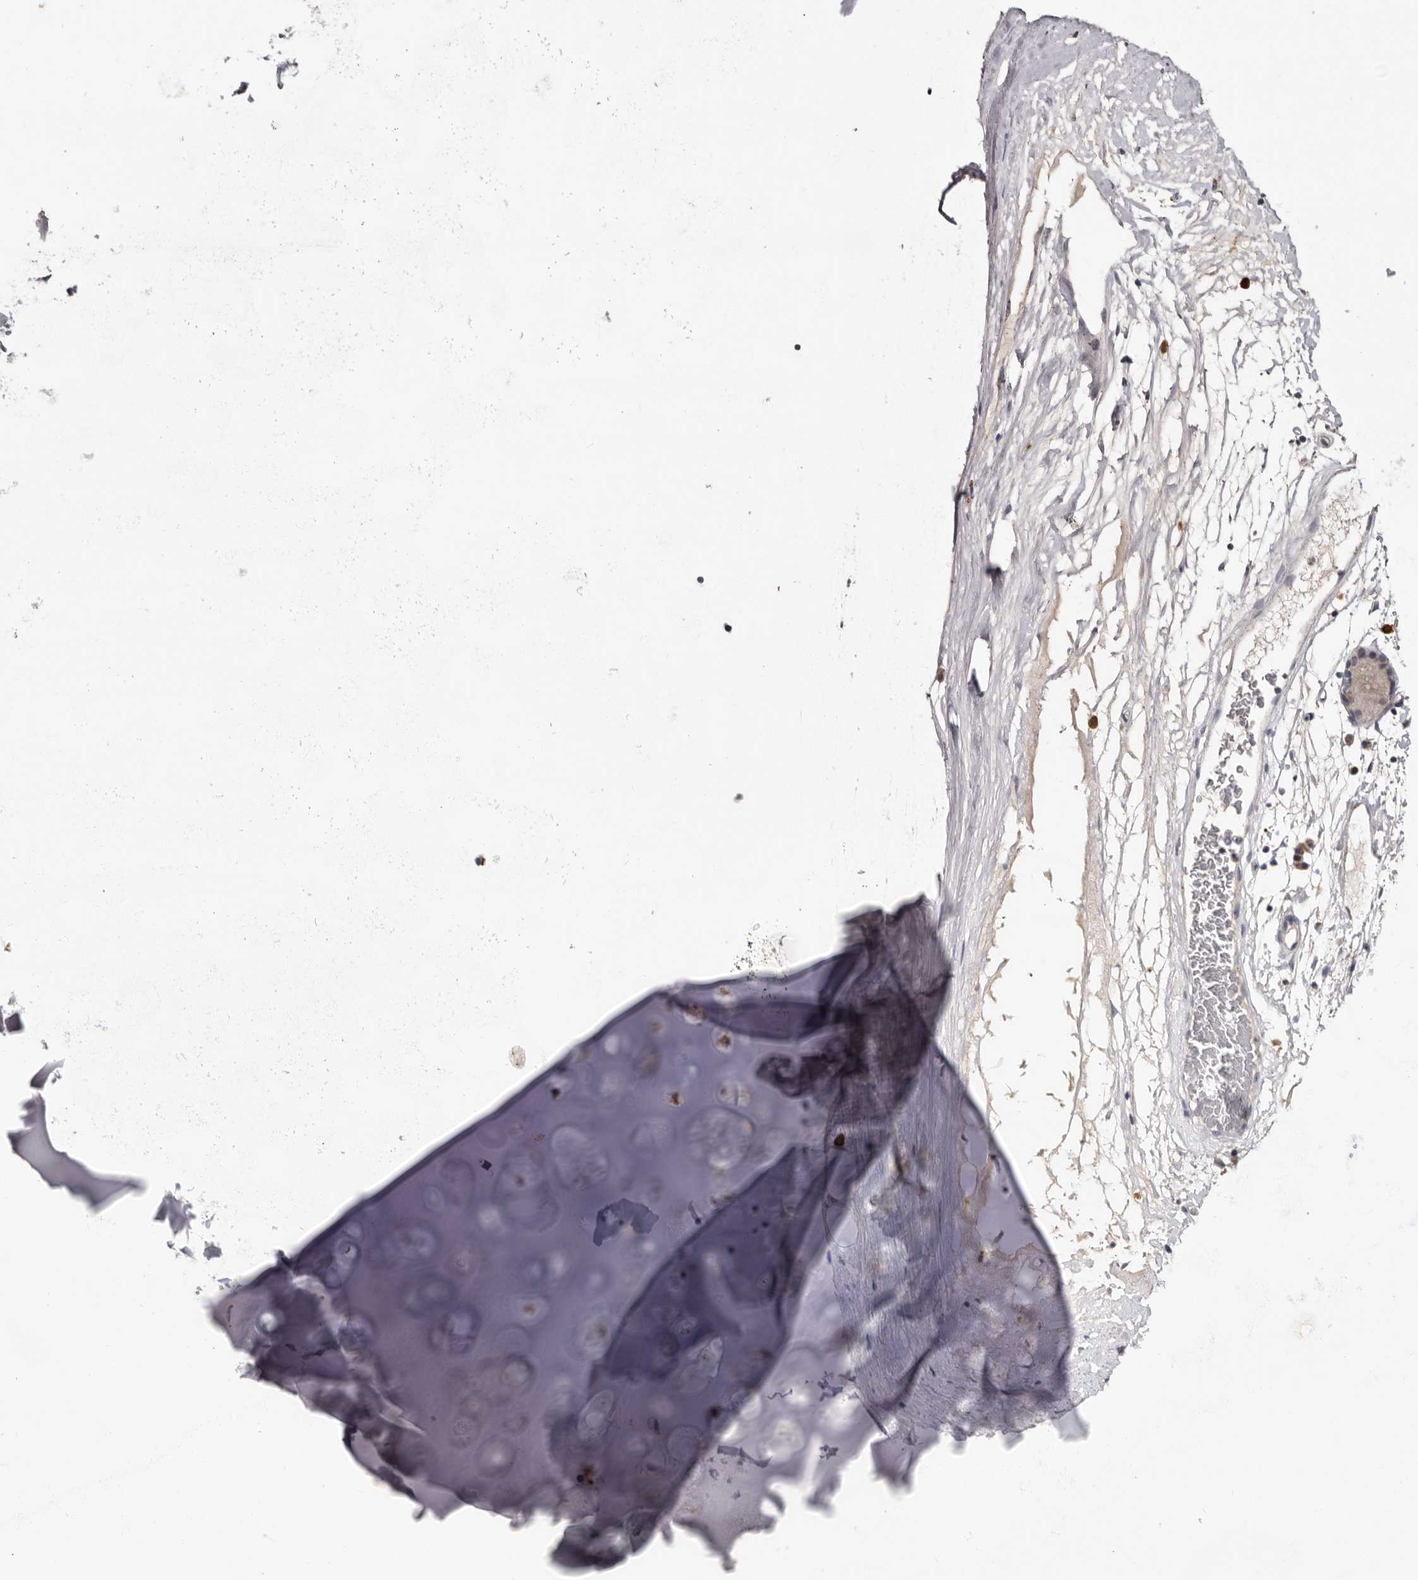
{"staining": {"intensity": "weak", "quantity": "25%-75%", "location": "cytoplasmic/membranous,nuclear"}, "tissue": "adipose tissue", "cell_type": "Adipocytes", "image_type": "normal", "snomed": [{"axis": "morphology", "description": "Normal tissue, NOS"}, {"axis": "topography", "description": "Cartilage tissue"}], "caption": "Adipose tissue stained with IHC reveals weak cytoplasmic/membranous,nuclear staining in approximately 25%-75% of adipocytes. Immunohistochemistry stains the protein of interest in brown and the nuclei are stained blue.", "gene": "DAP", "patient": {"sex": "female", "age": 63}}